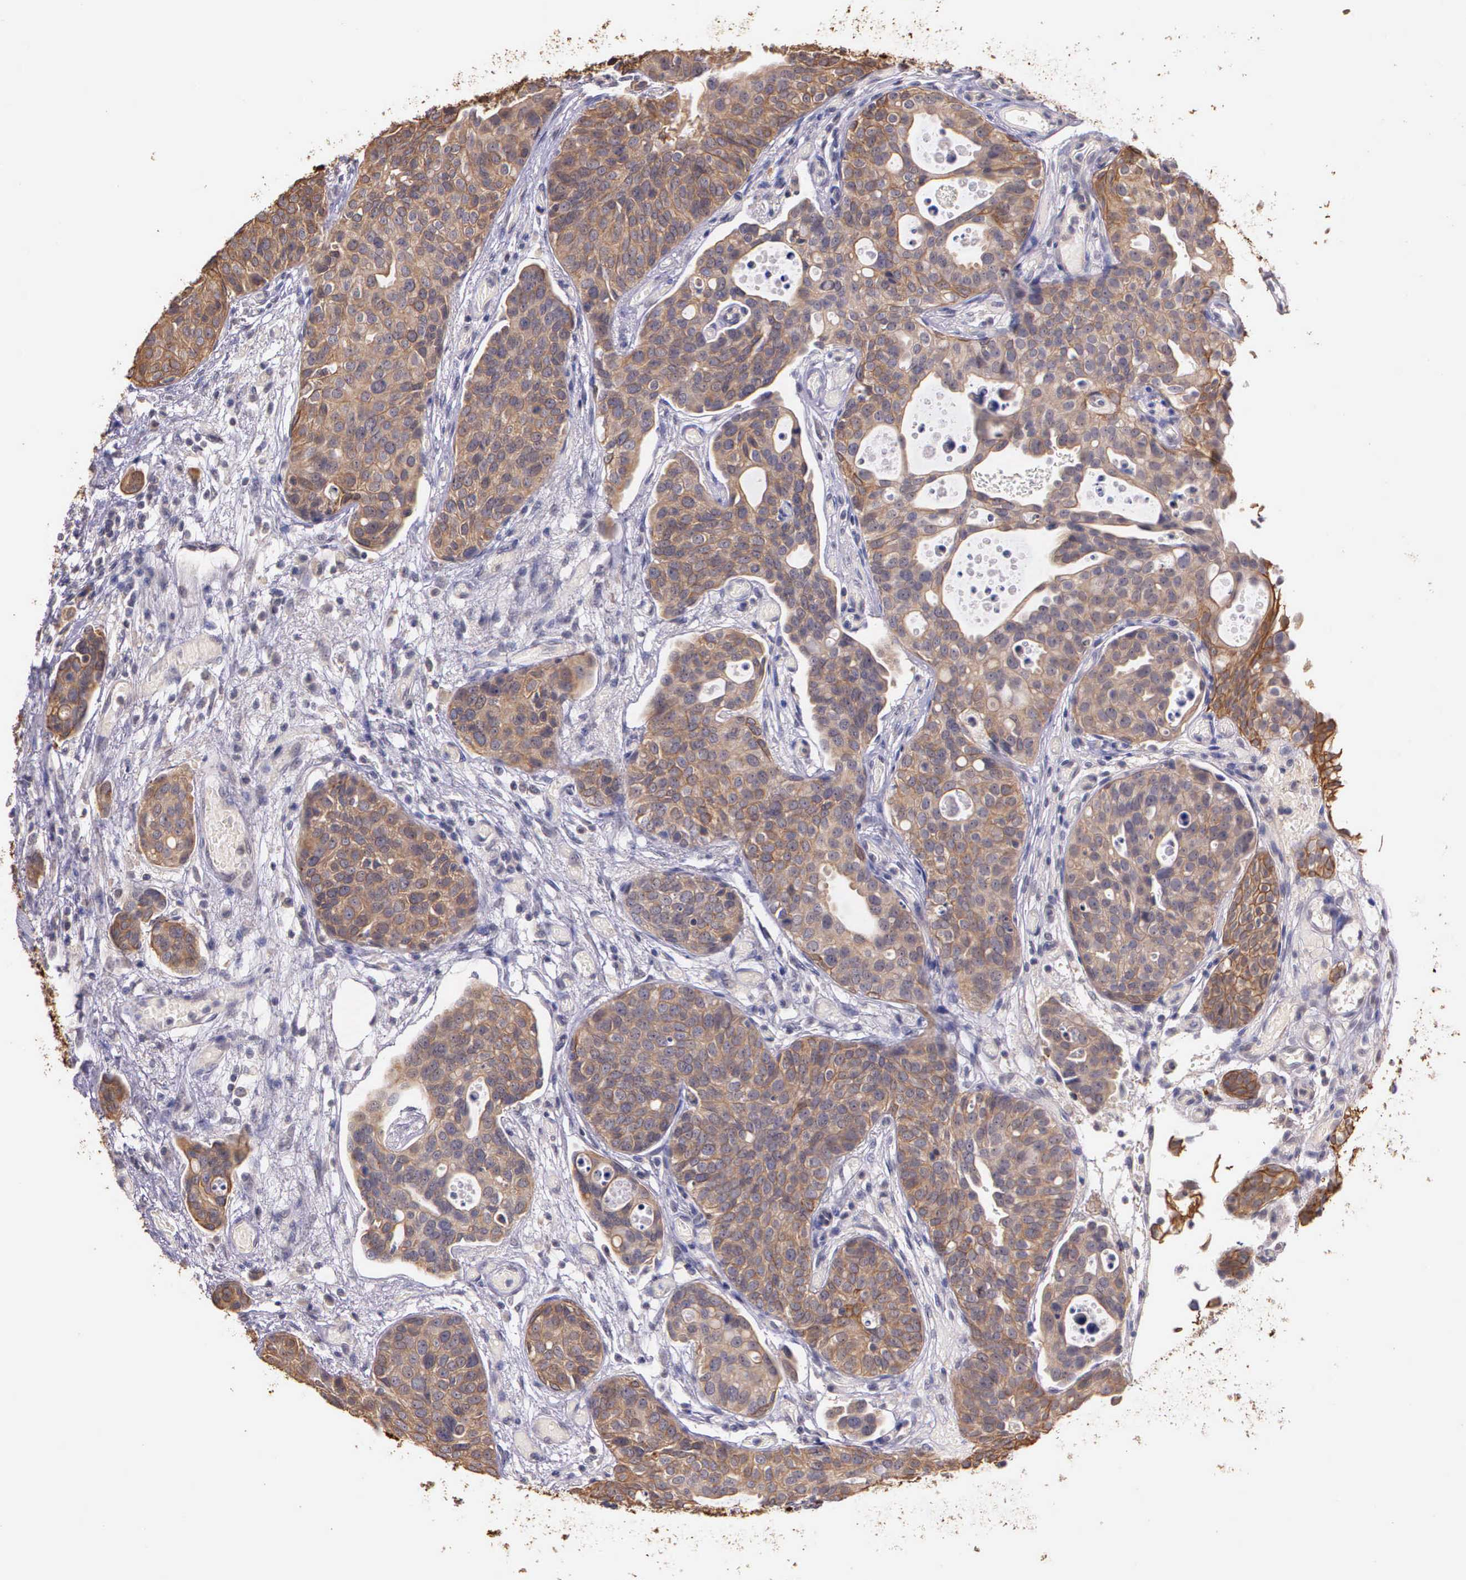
{"staining": {"intensity": "weak", "quantity": "25%-75%", "location": "cytoplasmic/membranous"}, "tissue": "urothelial cancer", "cell_type": "Tumor cells", "image_type": "cancer", "snomed": [{"axis": "morphology", "description": "Urothelial carcinoma, High grade"}, {"axis": "topography", "description": "Urinary bladder"}], "caption": "High-grade urothelial carcinoma stained with DAB (3,3'-diaminobenzidine) immunohistochemistry (IHC) demonstrates low levels of weak cytoplasmic/membranous positivity in approximately 25%-75% of tumor cells.", "gene": "IGBP1", "patient": {"sex": "male", "age": 78}}